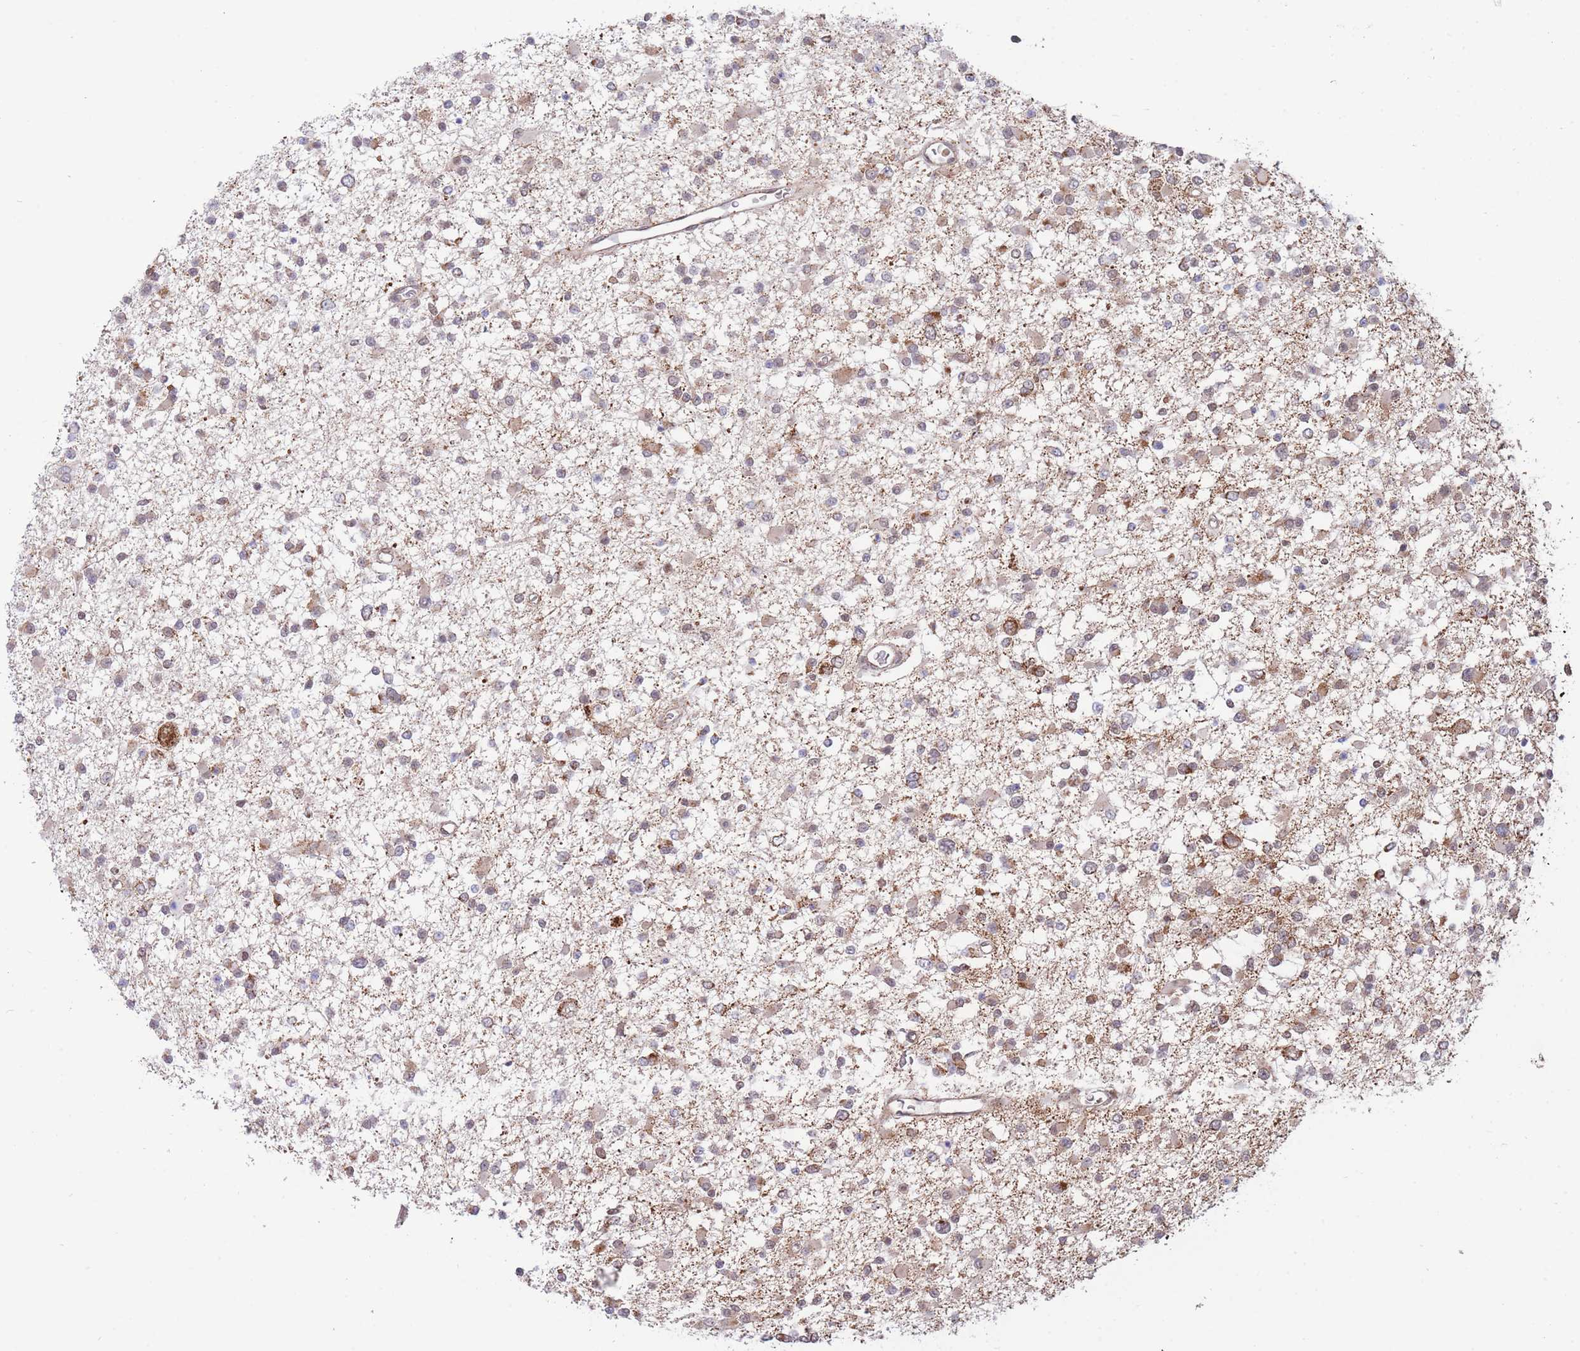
{"staining": {"intensity": "moderate", "quantity": "25%-75%", "location": "cytoplasmic/membranous"}, "tissue": "glioma", "cell_type": "Tumor cells", "image_type": "cancer", "snomed": [{"axis": "morphology", "description": "Glioma, malignant, Low grade"}, {"axis": "topography", "description": "Brain"}], "caption": "Glioma stained with DAB immunohistochemistry demonstrates medium levels of moderate cytoplasmic/membranous positivity in approximately 25%-75% of tumor cells.", "gene": "BOD1L1", "patient": {"sex": "female", "age": 22}}